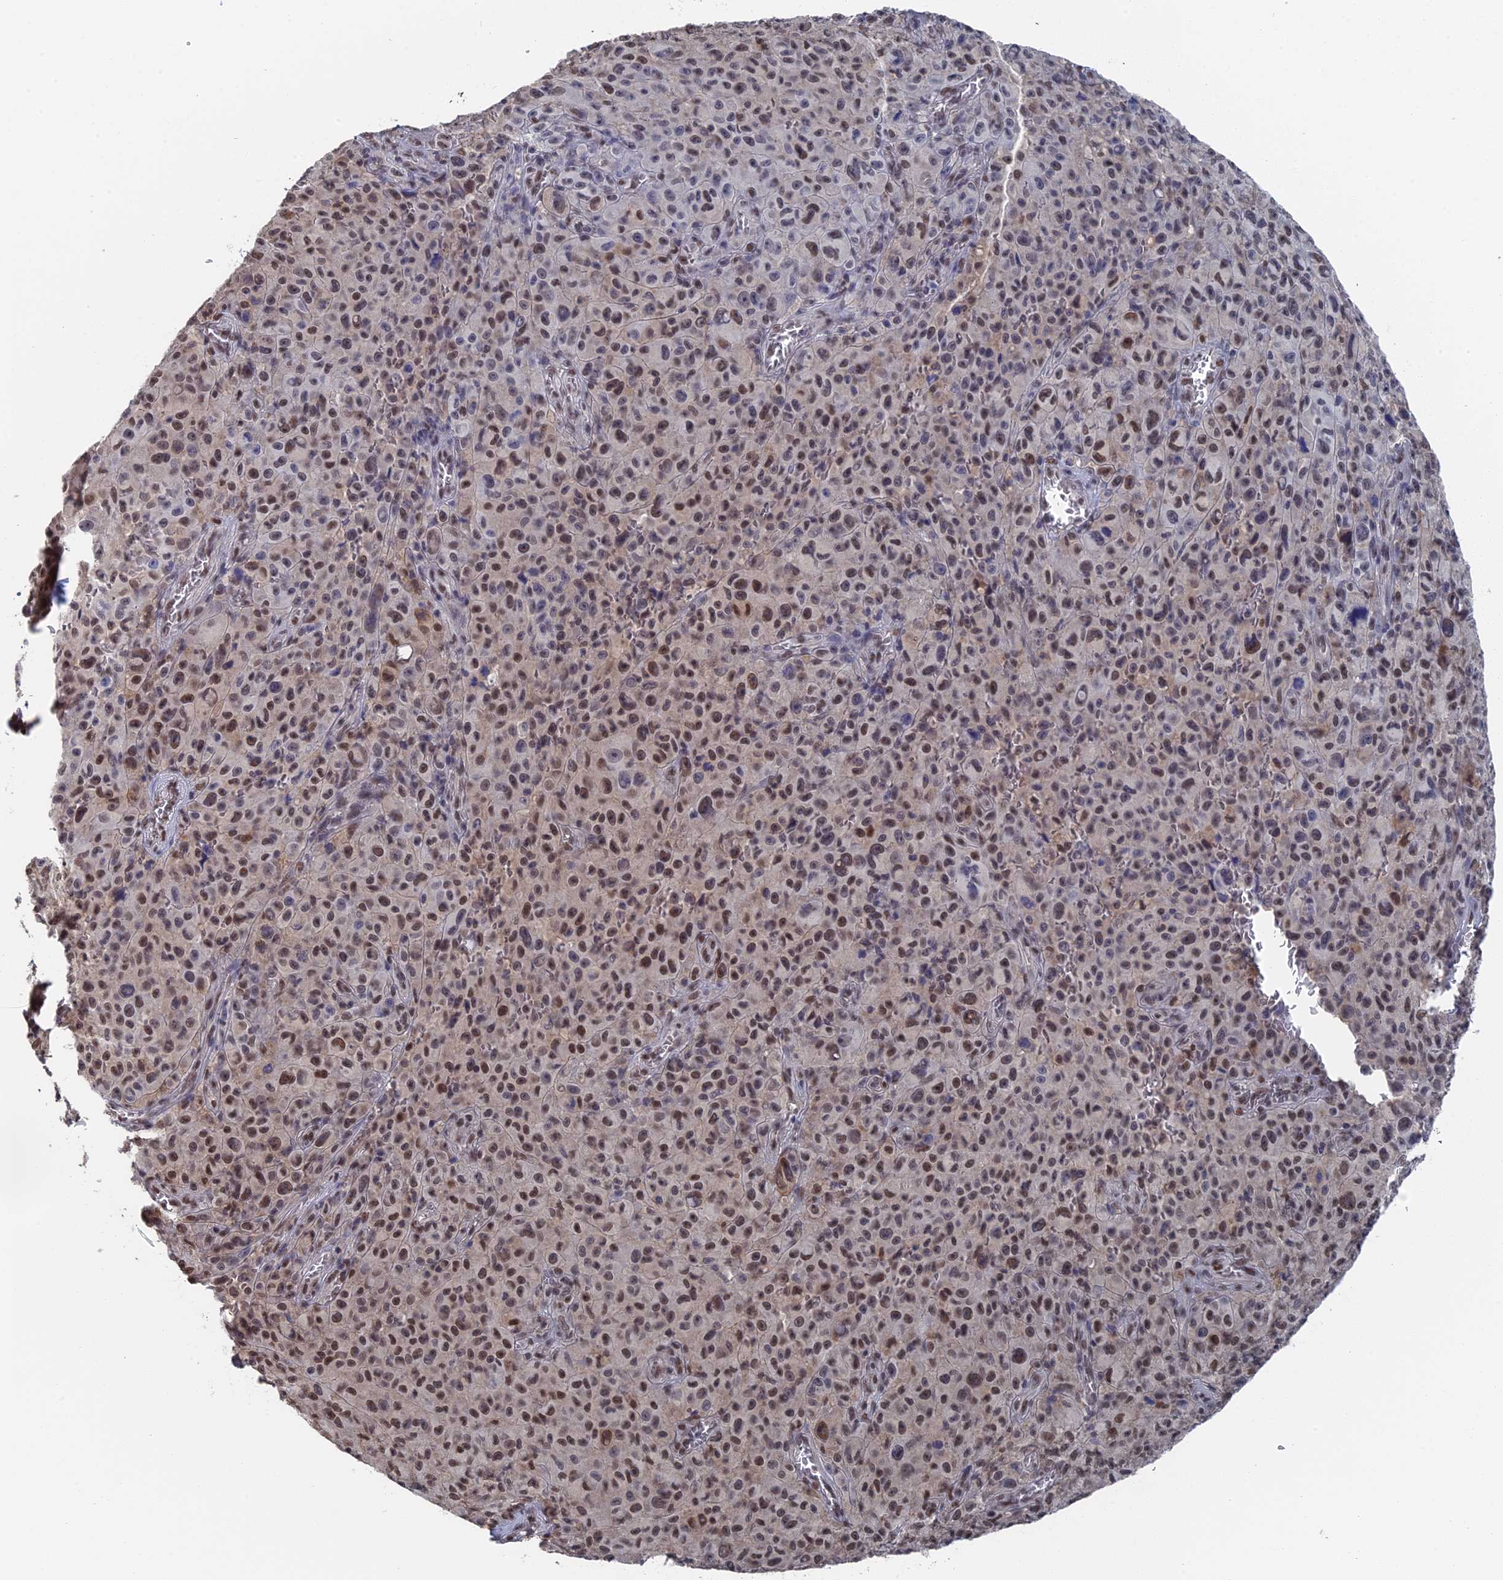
{"staining": {"intensity": "moderate", "quantity": ">75%", "location": "nuclear"}, "tissue": "melanoma", "cell_type": "Tumor cells", "image_type": "cancer", "snomed": [{"axis": "morphology", "description": "Malignant melanoma, NOS"}, {"axis": "topography", "description": "Skin"}], "caption": "Protein staining by IHC exhibits moderate nuclear positivity in about >75% of tumor cells in melanoma.", "gene": "TSSC4", "patient": {"sex": "female", "age": 82}}